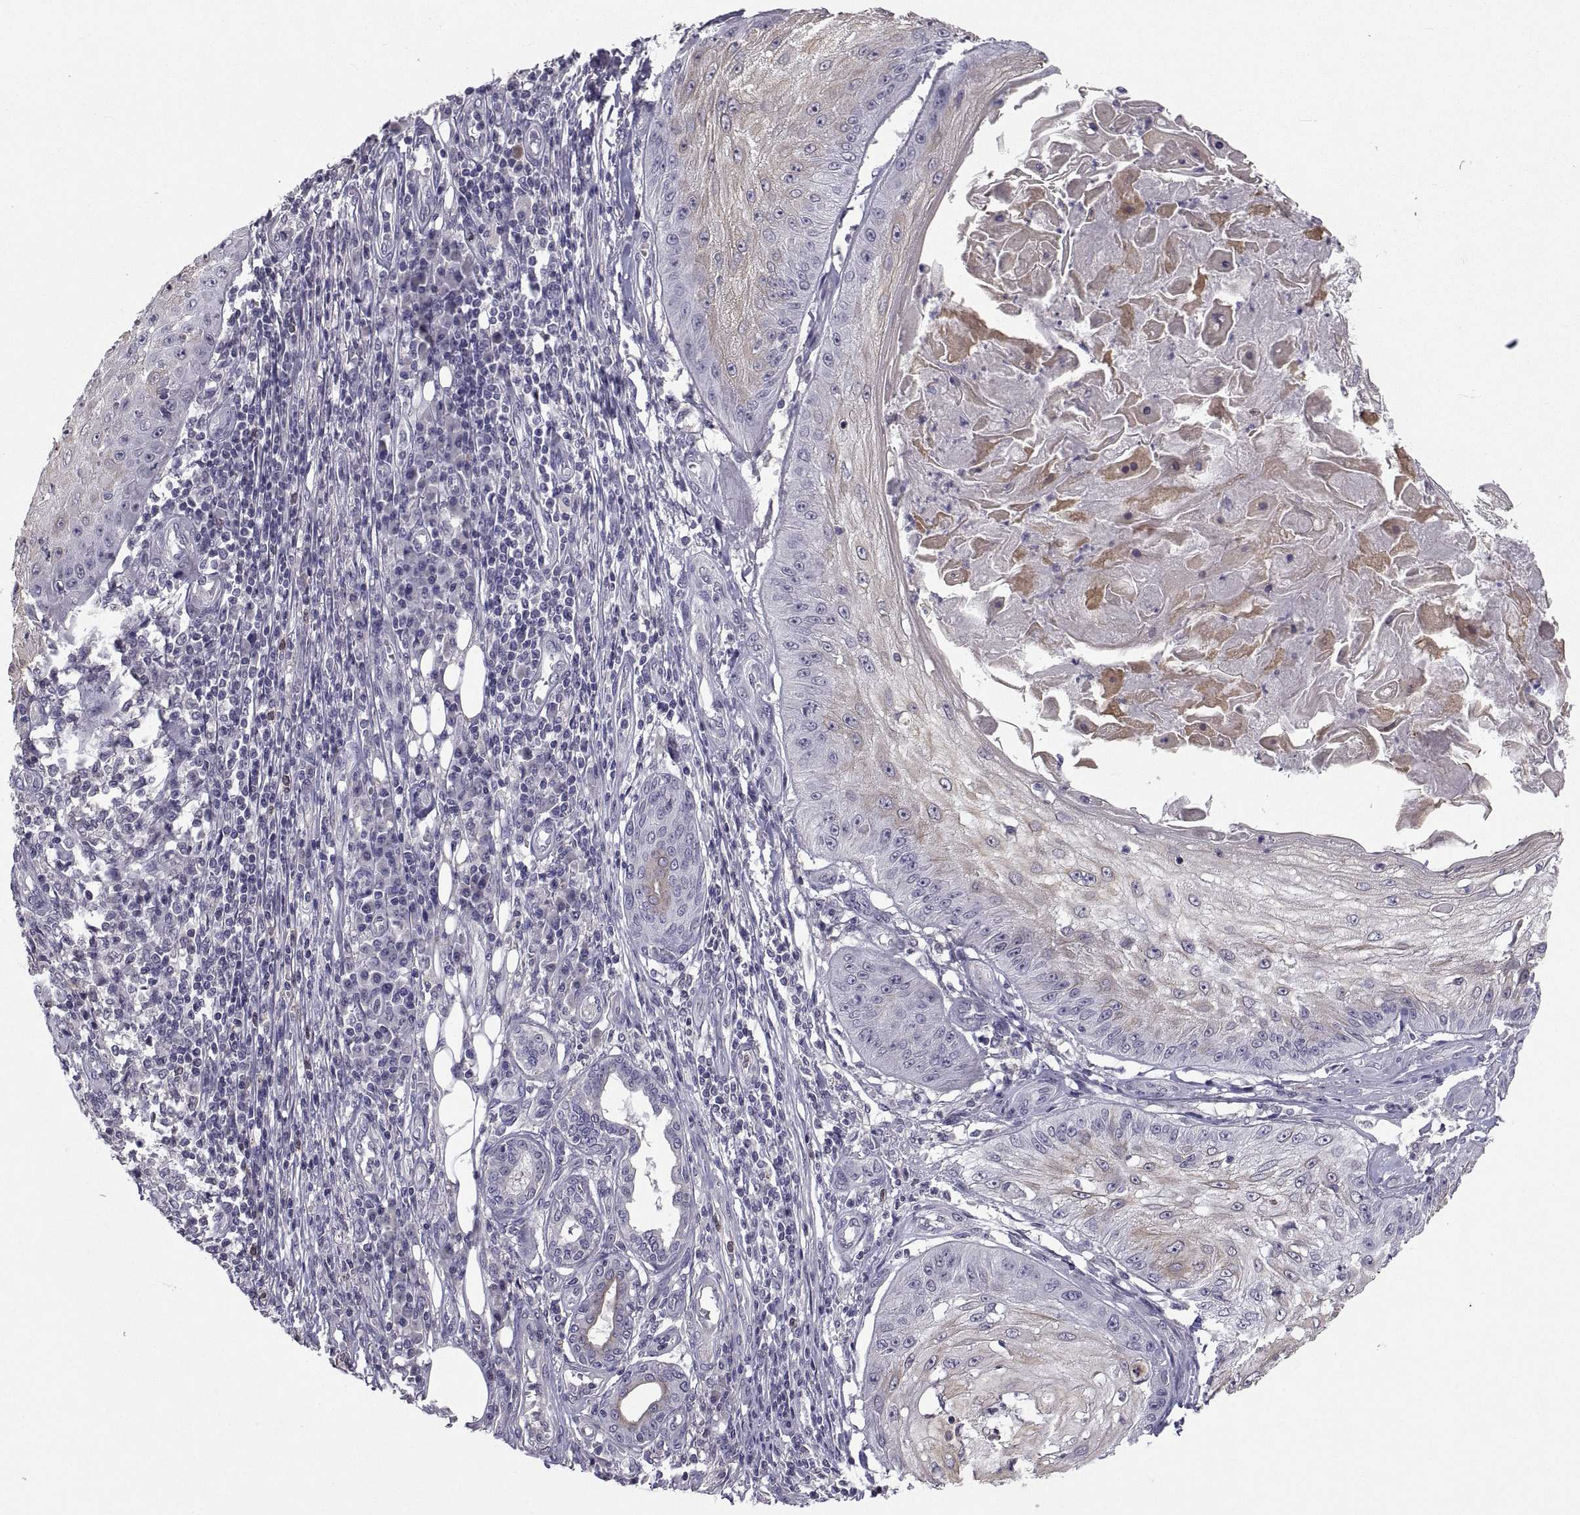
{"staining": {"intensity": "weak", "quantity": "25%-75%", "location": "cytoplasmic/membranous"}, "tissue": "skin cancer", "cell_type": "Tumor cells", "image_type": "cancer", "snomed": [{"axis": "morphology", "description": "Squamous cell carcinoma, NOS"}, {"axis": "topography", "description": "Skin"}], "caption": "Squamous cell carcinoma (skin) was stained to show a protein in brown. There is low levels of weak cytoplasmic/membranous staining in about 25%-75% of tumor cells.", "gene": "NPTX2", "patient": {"sex": "male", "age": 70}}